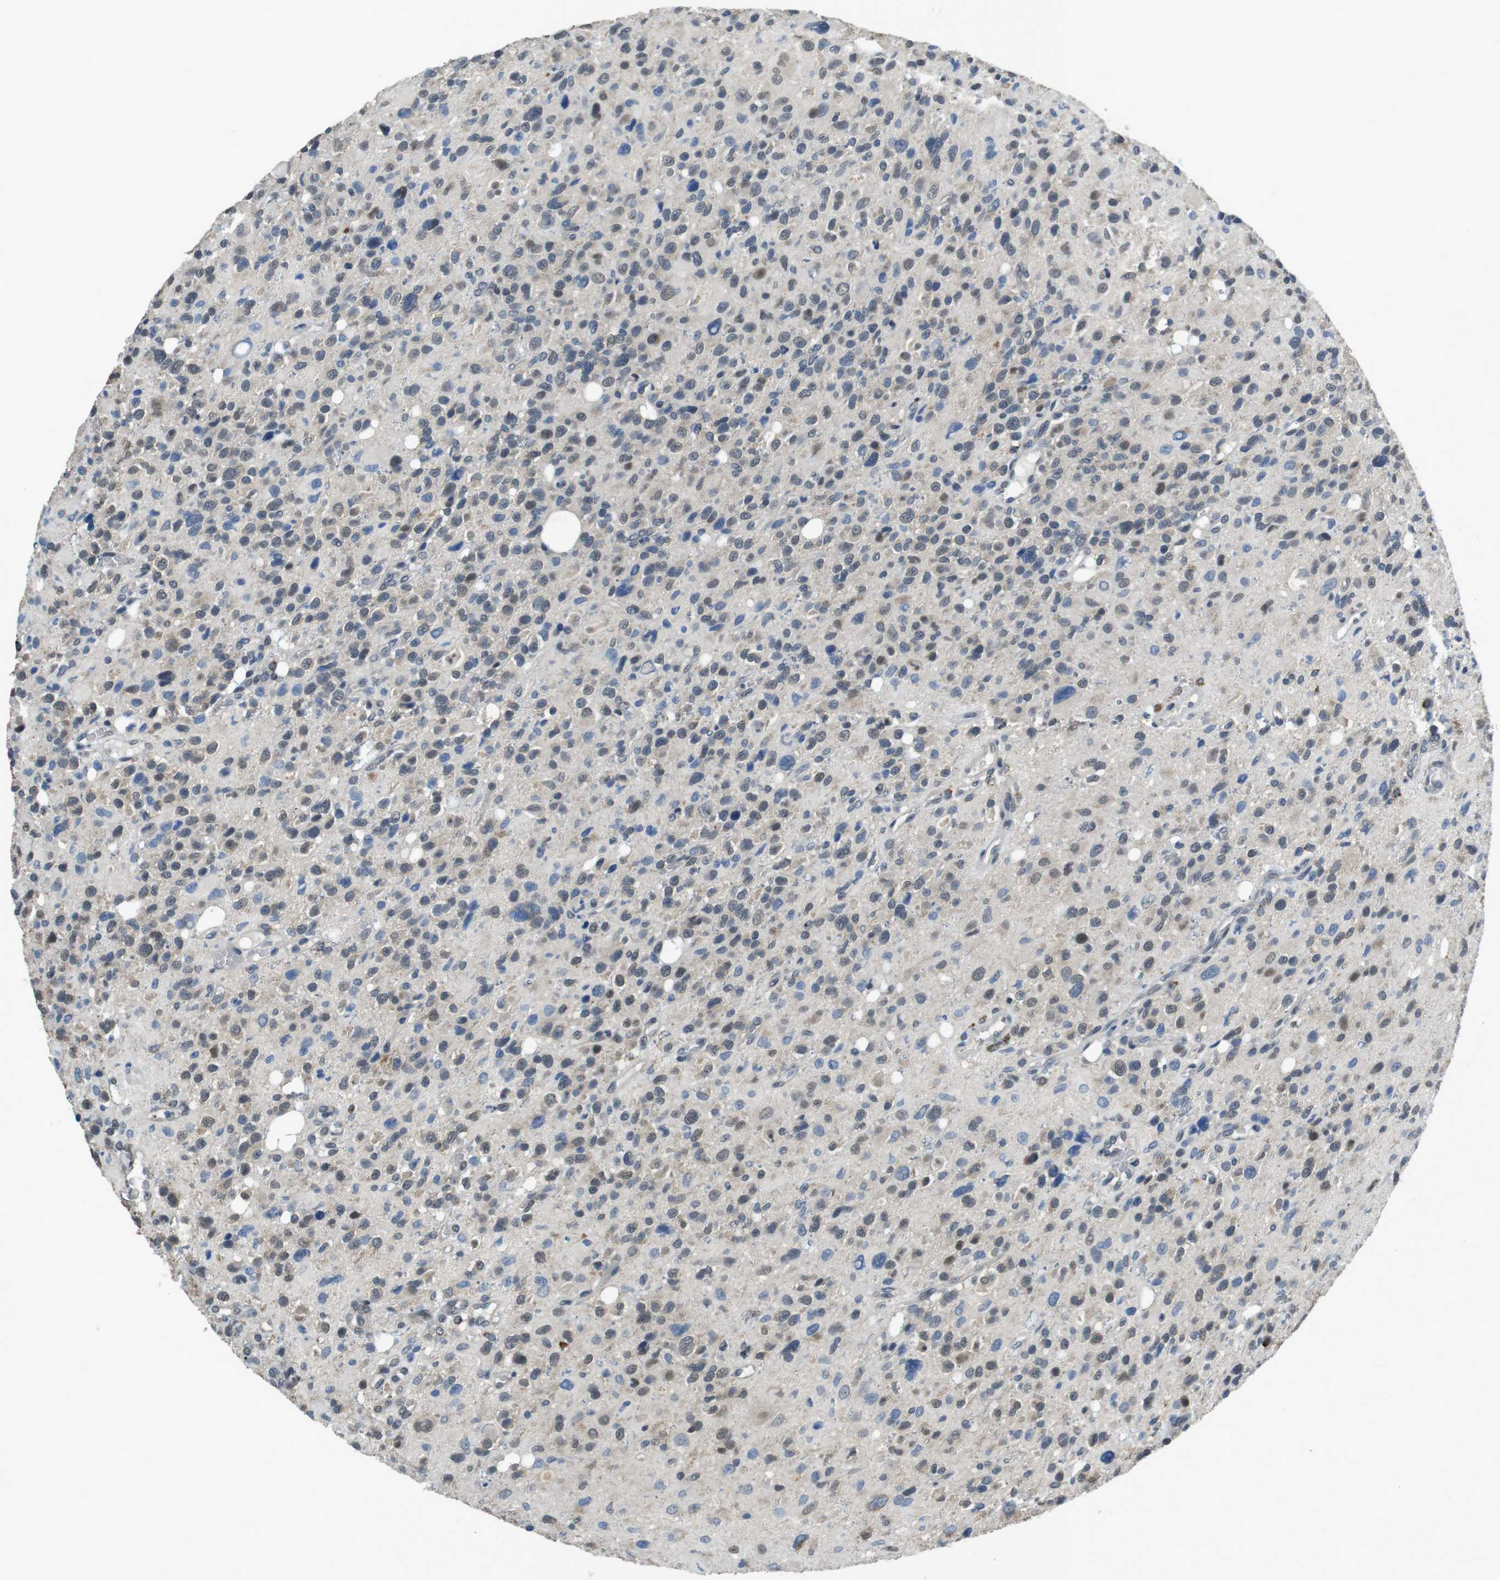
{"staining": {"intensity": "weak", "quantity": "25%-75%", "location": "cytoplasmic/membranous"}, "tissue": "glioma", "cell_type": "Tumor cells", "image_type": "cancer", "snomed": [{"axis": "morphology", "description": "Glioma, malignant, High grade"}, {"axis": "topography", "description": "Brain"}], "caption": "Malignant glioma (high-grade) stained for a protein shows weak cytoplasmic/membranous positivity in tumor cells.", "gene": "CLDN7", "patient": {"sex": "male", "age": 48}}